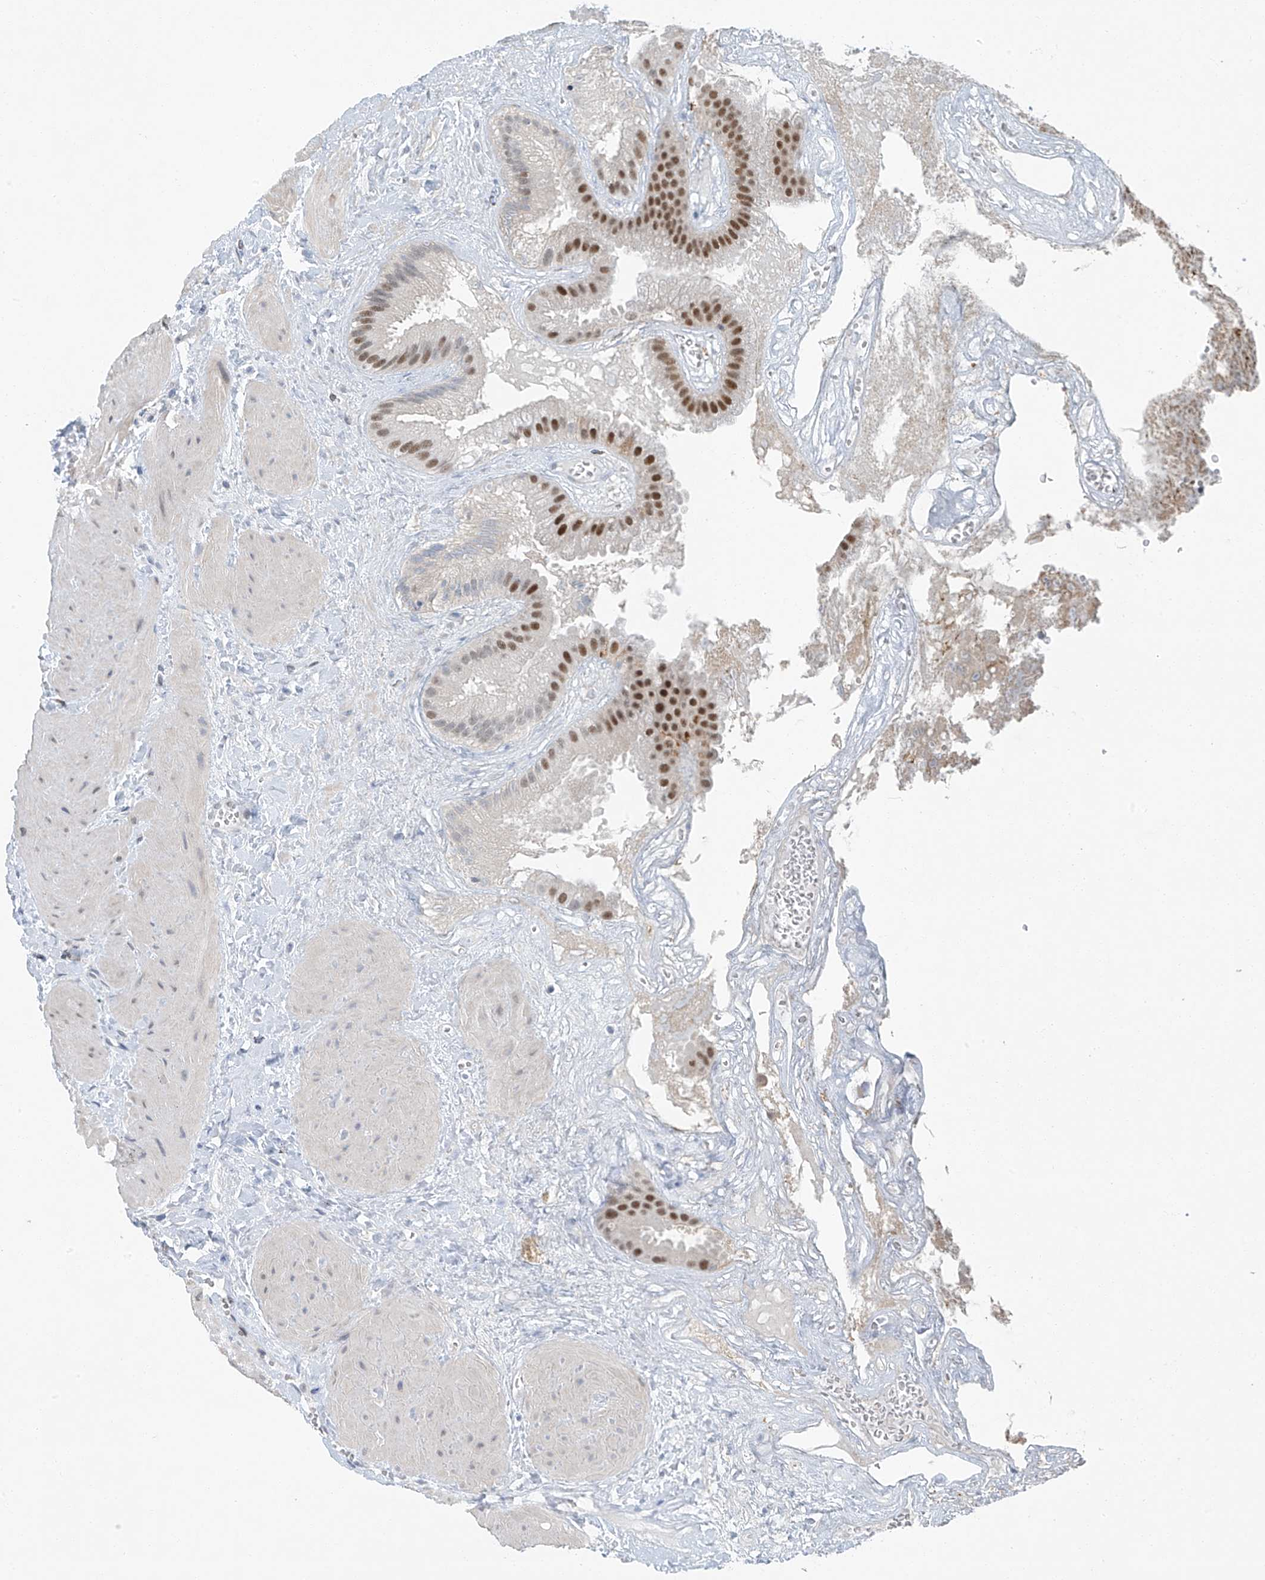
{"staining": {"intensity": "strong", "quantity": ">75%", "location": "nuclear"}, "tissue": "gallbladder", "cell_type": "Glandular cells", "image_type": "normal", "snomed": [{"axis": "morphology", "description": "Normal tissue, NOS"}, {"axis": "topography", "description": "Gallbladder"}], "caption": "Gallbladder stained with DAB (3,3'-diaminobenzidine) immunohistochemistry (IHC) demonstrates high levels of strong nuclear staining in about >75% of glandular cells. (DAB (3,3'-diaminobenzidine) IHC with brightfield microscopy, high magnification).", "gene": "TAF8", "patient": {"sex": "male", "age": 55}}